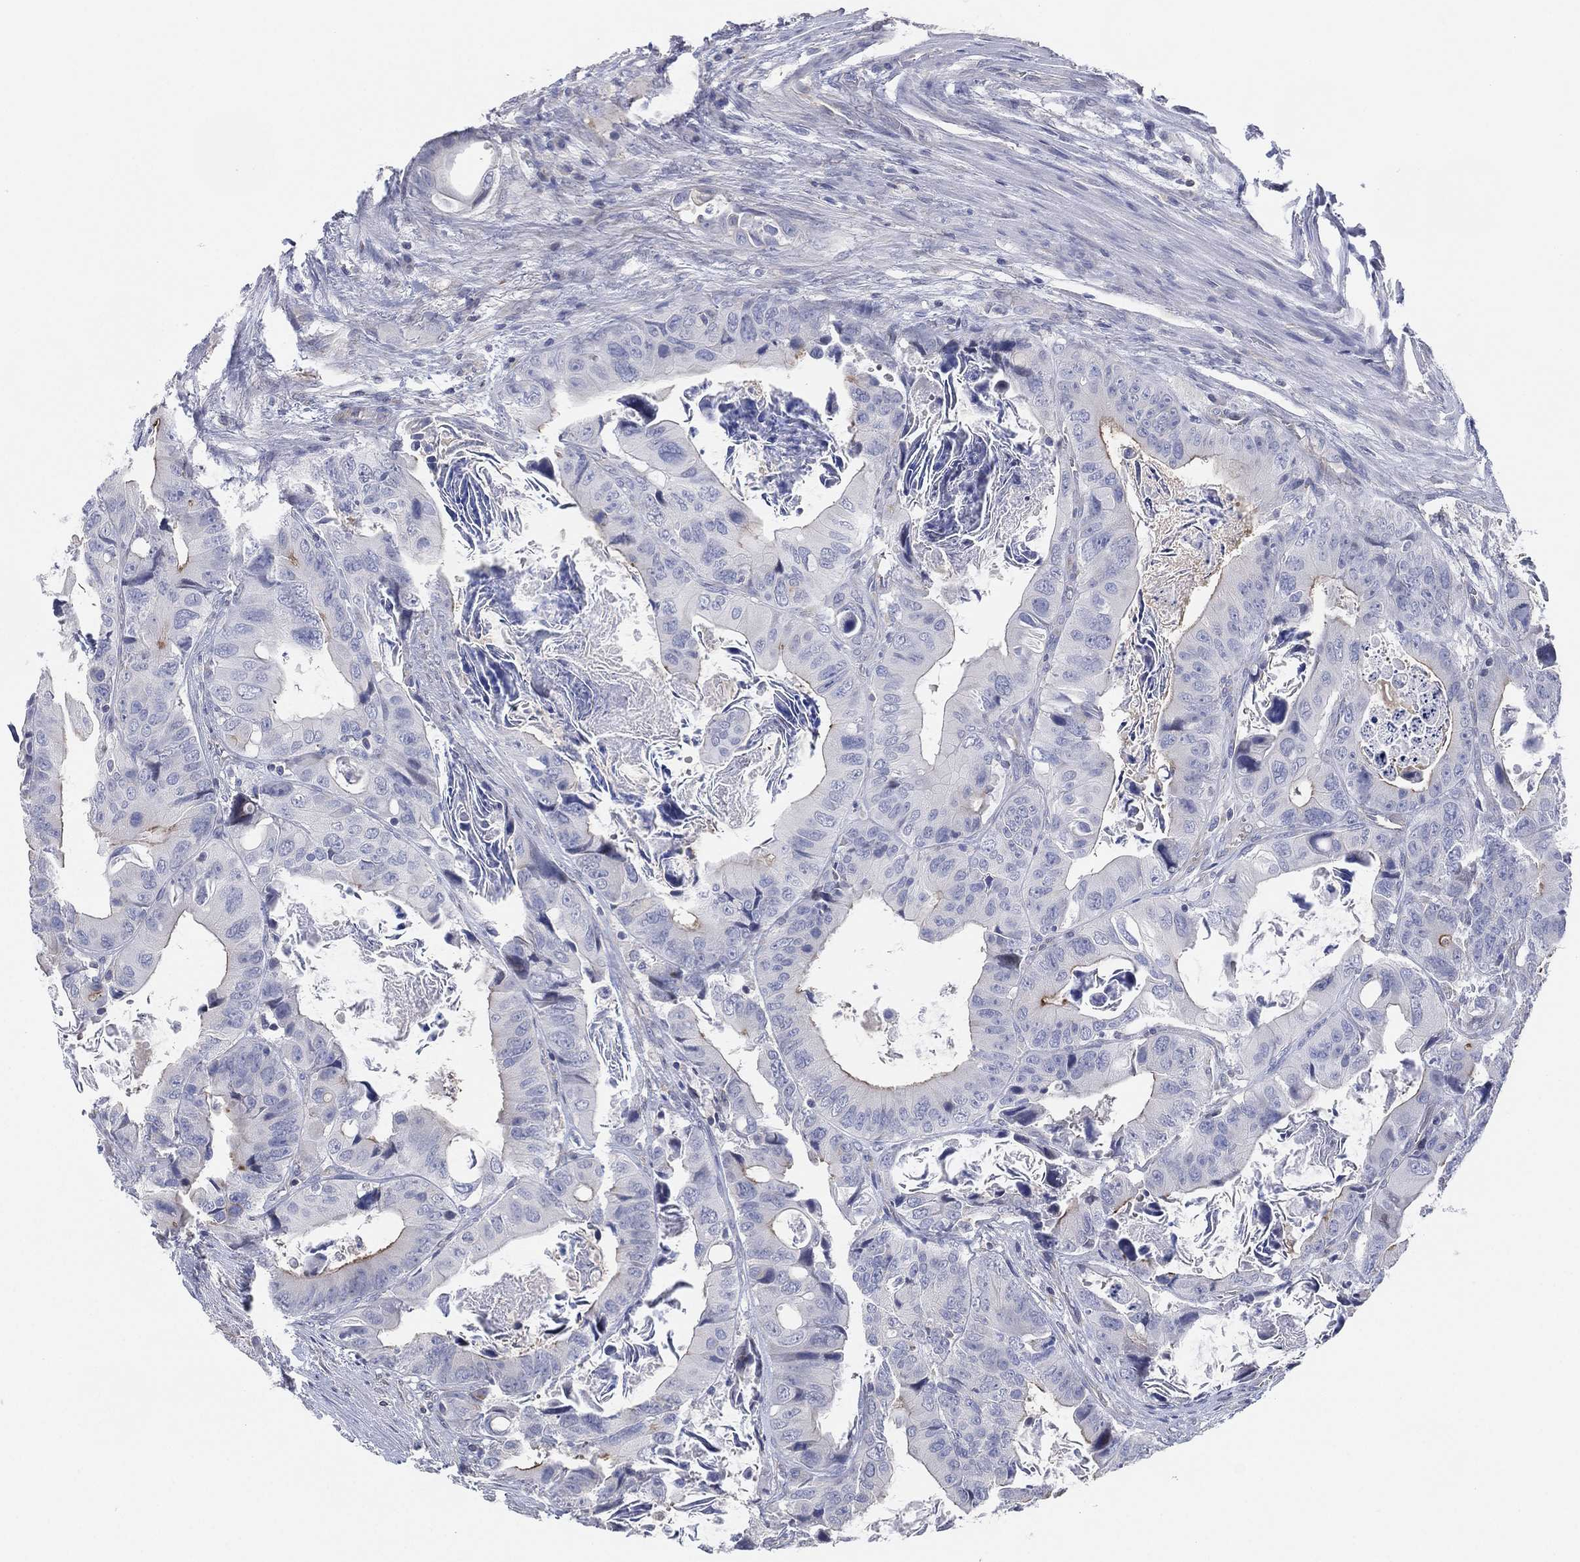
{"staining": {"intensity": "moderate", "quantity": "<25%", "location": "cytoplasmic/membranous"}, "tissue": "colorectal cancer", "cell_type": "Tumor cells", "image_type": "cancer", "snomed": [{"axis": "morphology", "description": "Adenocarcinoma, NOS"}, {"axis": "topography", "description": "Rectum"}], "caption": "Immunohistochemistry (DAB (3,3'-diaminobenzidine)) staining of colorectal cancer exhibits moderate cytoplasmic/membranous protein positivity in about <25% of tumor cells. The staining was performed using DAB, with brown indicating positive protein expression. Nuclei are stained blue with hematoxylin.", "gene": "CFTR", "patient": {"sex": "male", "age": 64}}